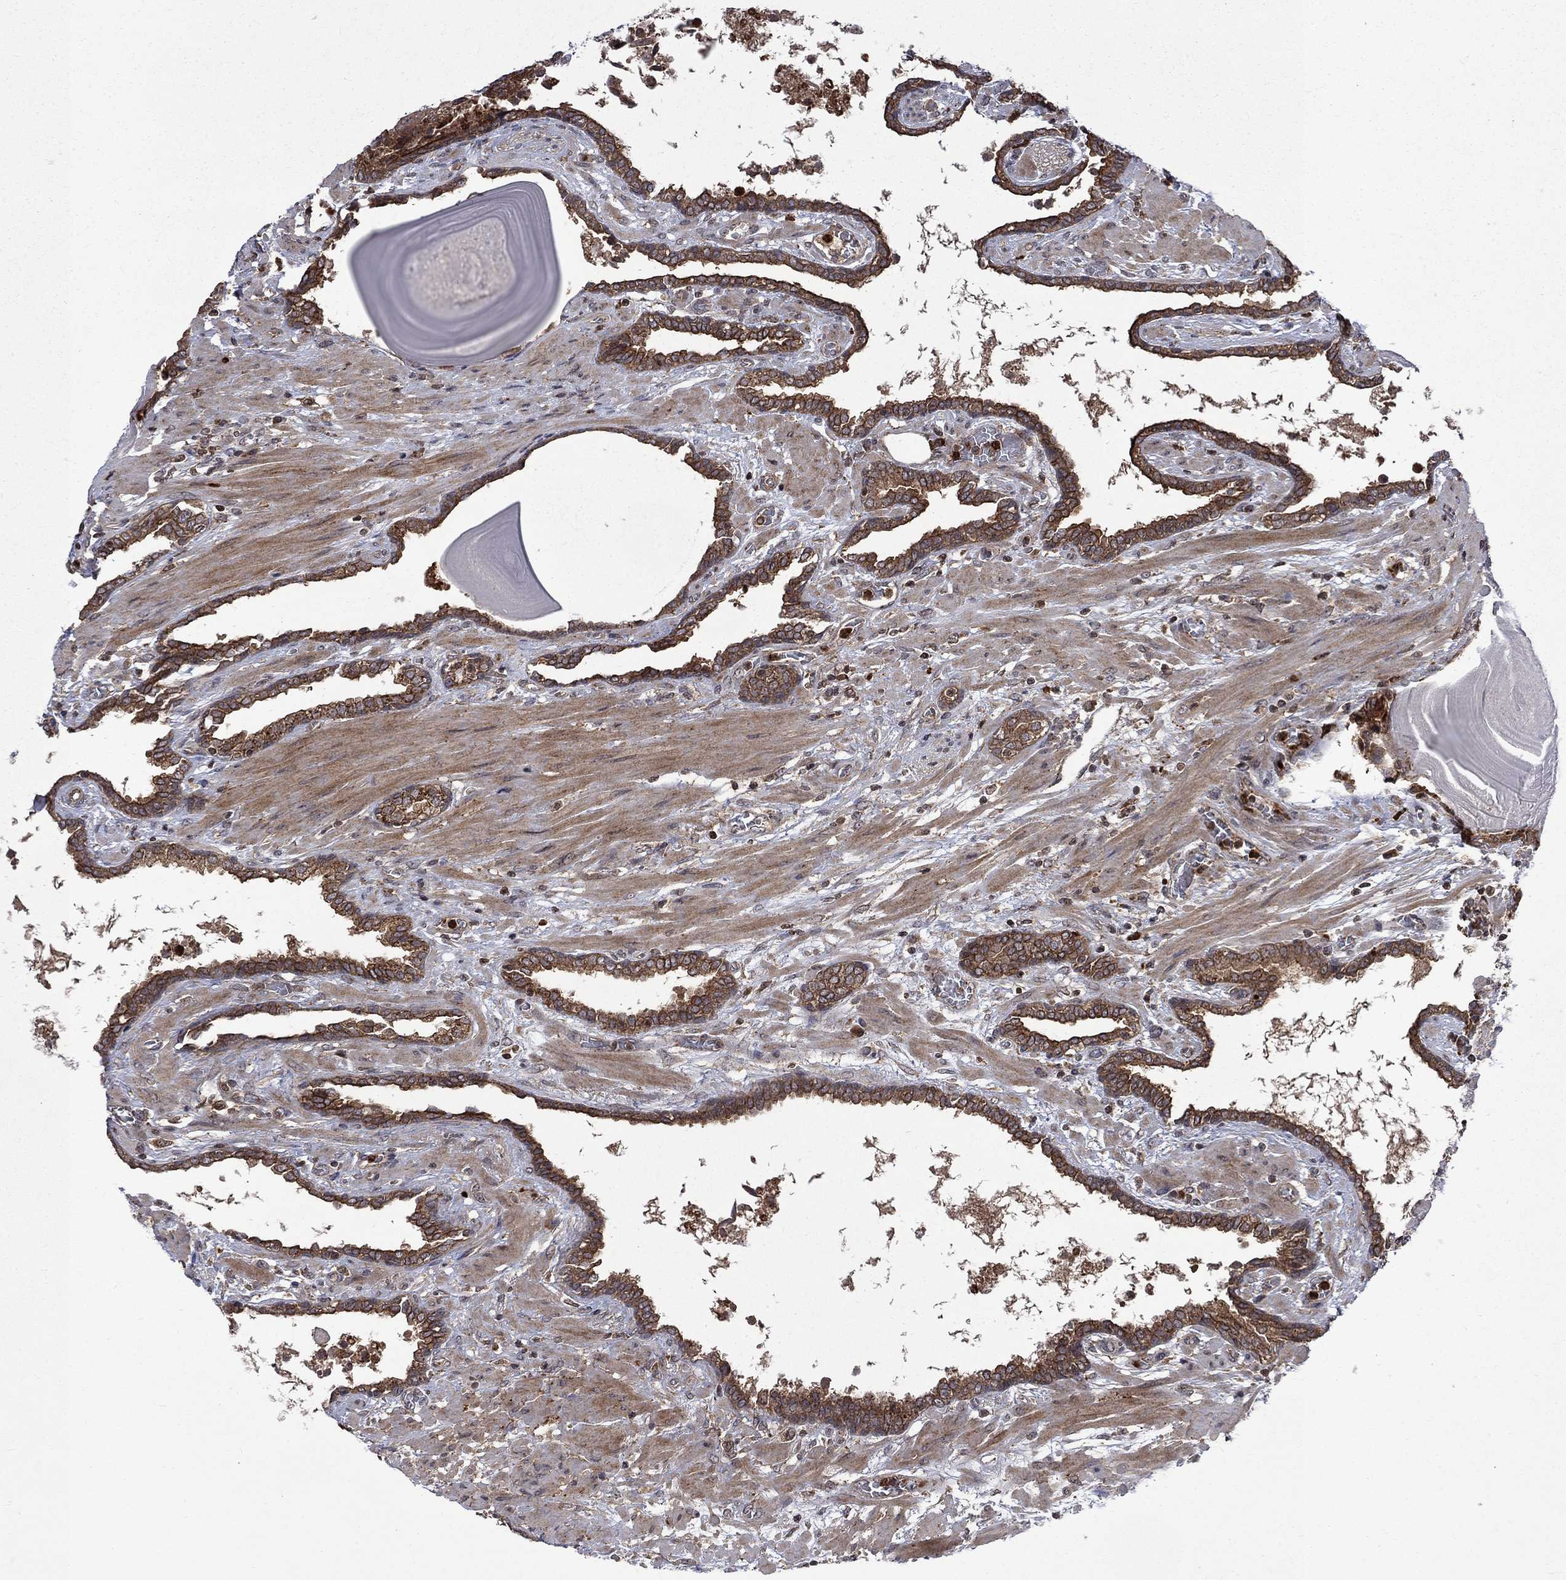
{"staining": {"intensity": "moderate", "quantity": ">75%", "location": "cytoplasmic/membranous"}, "tissue": "prostate cancer", "cell_type": "Tumor cells", "image_type": "cancer", "snomed": [{"axis": "morphology", "description": "Adenocarcinoma, Low grade"}, {"axis": "topography", "description": "Prostate"}], "caption": "Tumor cells demonstrate medium levels of moderate cytoplasmic/membranous positivity in about >75% of cells in adenocarcinoma (low-grade) (prostate).", "gene": "TMEM33", "patient": {"sex": "male", "age": 69}}